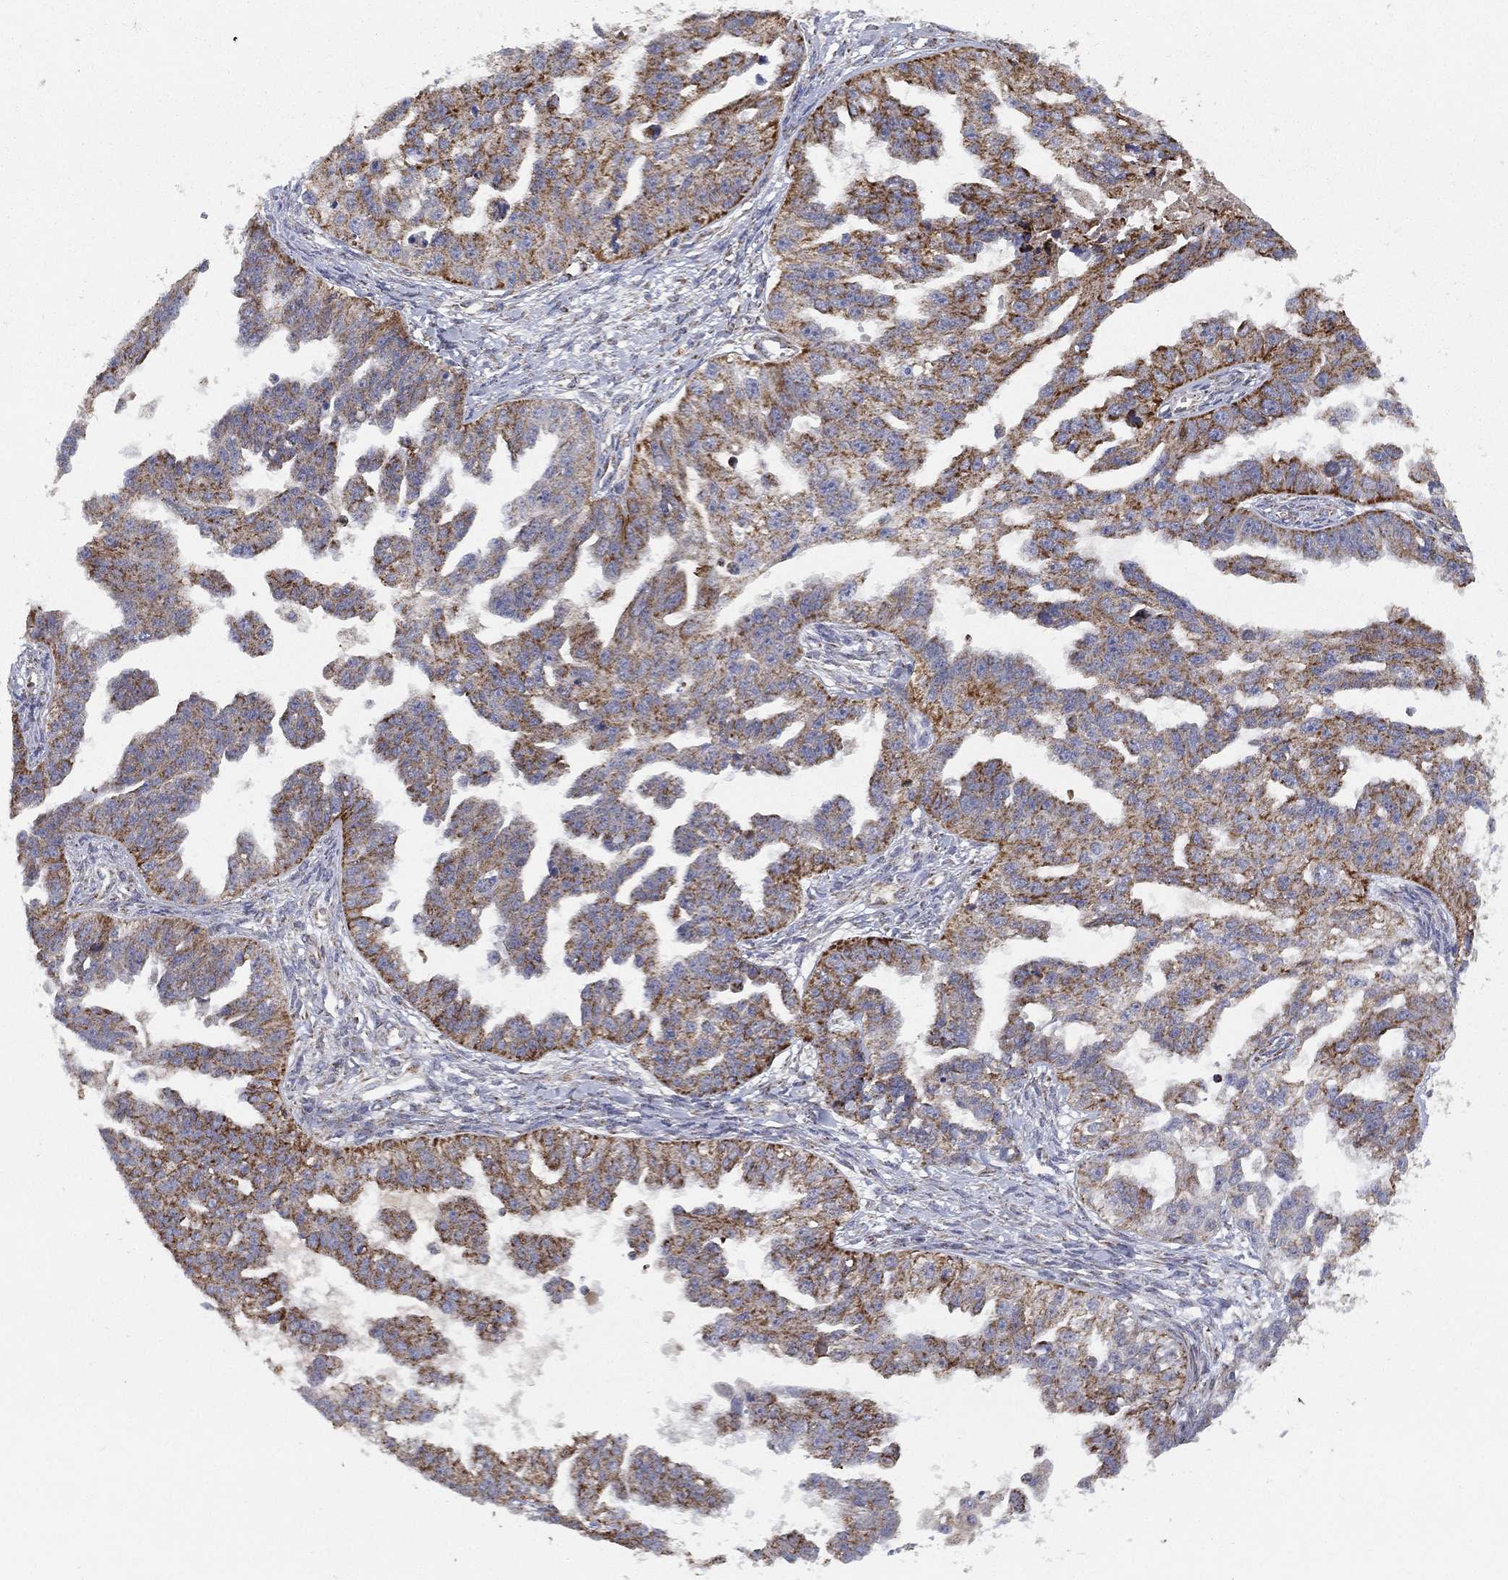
{"staining": {"intensity": "strong", "quantity": ">75%", "location": "cytoplasmic/membranous"}, "tissue": "ovarian cancer", "cell_type": "Tumor cells", "image_type": "cancer", "snomed": [{"axis": "morphology", "description": "Cystadenocarcinoma, serous, NOS"}, {"axis": "topography", "description": "Ovary"}], "caption": "This photomicrograph shows ovarian cancer (serous cystadenocarcinoma) stained with IHC to label a protein in brown. The cytoplasmic/membranous of tumor cells show strong positivity for the protein. Nuclei are counter-stained blue.", "gene": "PPP2R5A", "patient": {"sex": "female", "age": 58}}